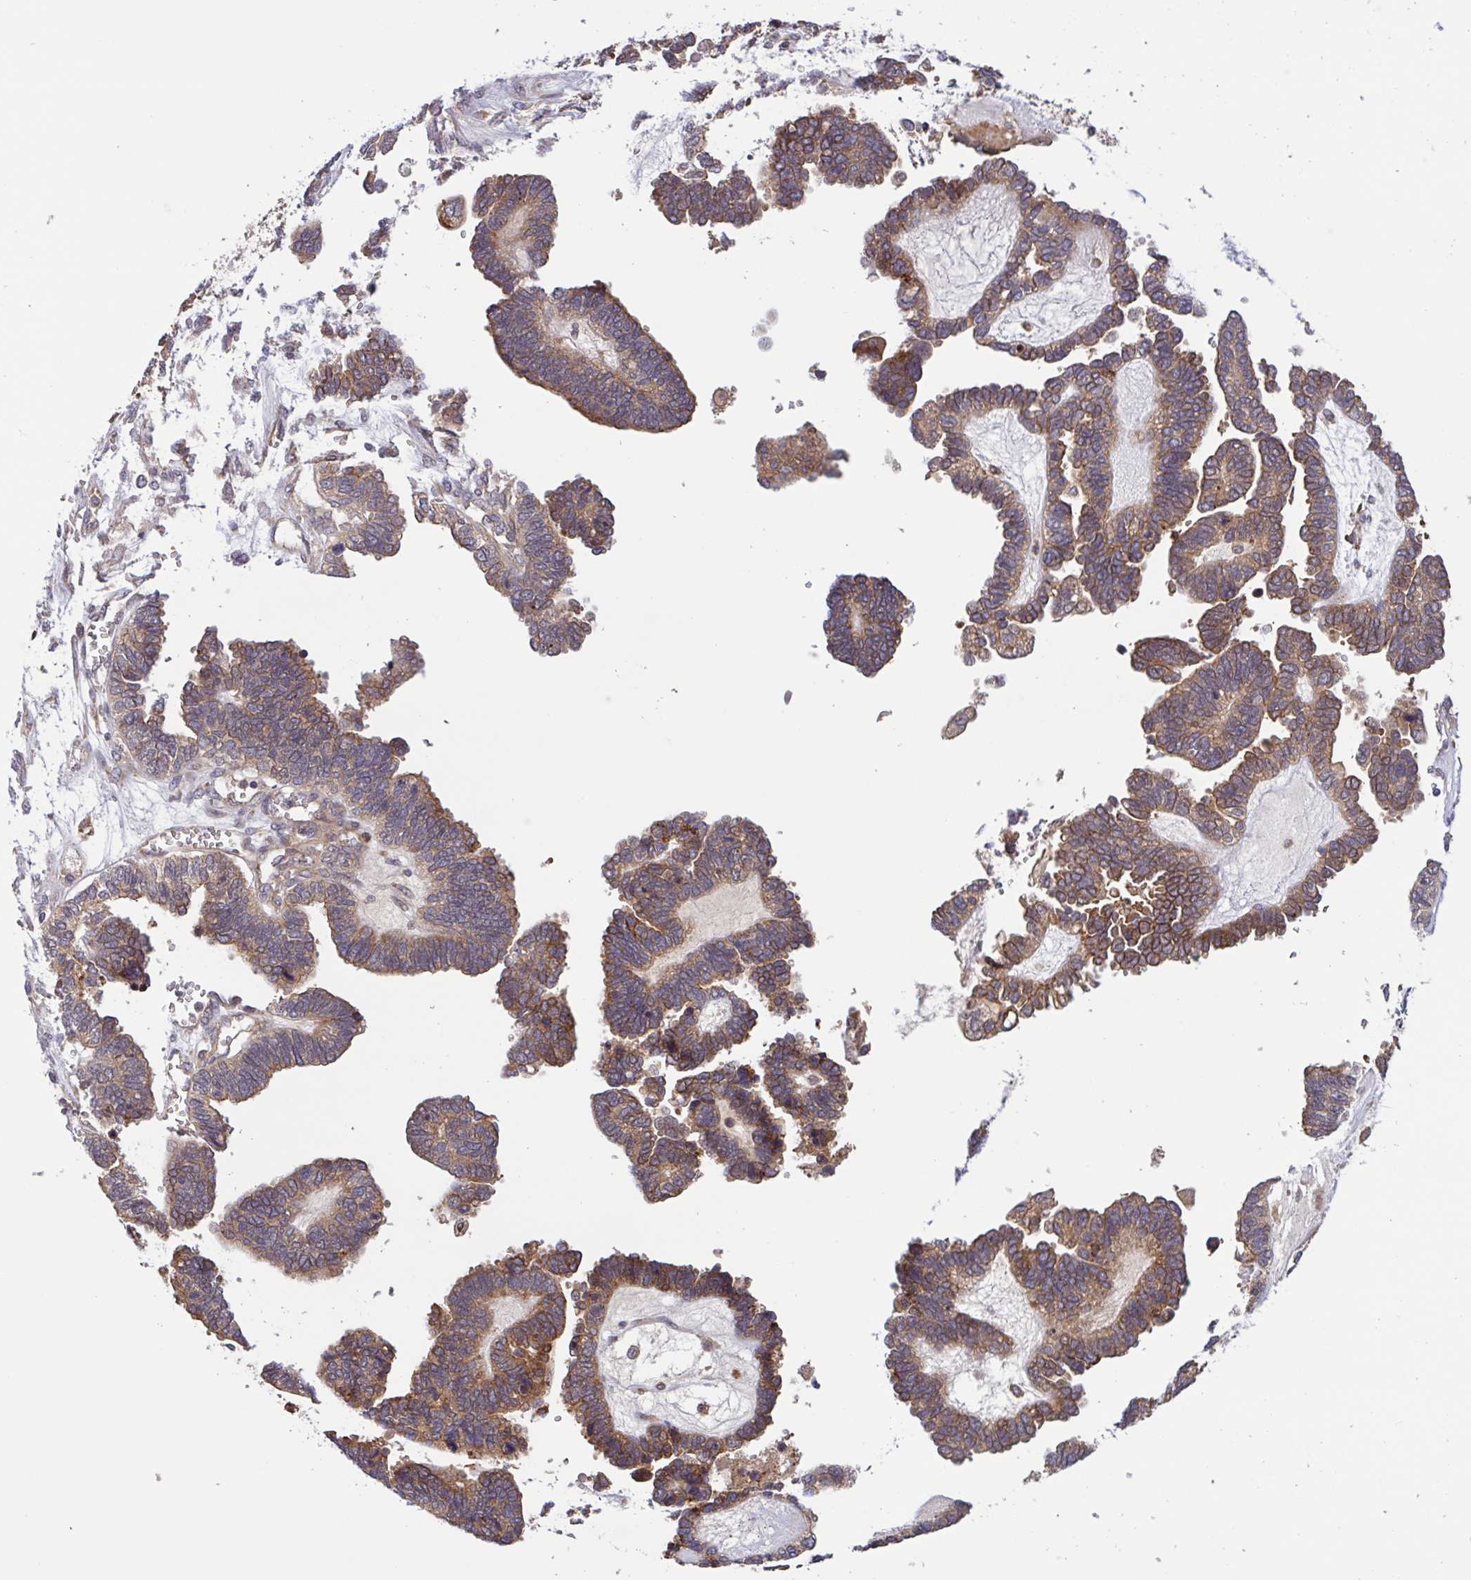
{"staining": {"intensity": "moderate", "quantity": ">75%", "location": "cytoplasmic/membranous"}, "tissue": "ovarian cancer", "cell_type": "Tumor cells", "image_type": "cancer", "snomed": [{"axis": "morphology", "description": "Cystadenocarcinoma, serous, NOS"}, {"axis": "topography", "description": "Ovary"}], "caption": "High-magnification brightfield microscopy of ovarian cancer stained with DAB (3,3'-diaminobenzidine) (brown) and counterstained with hematoxylin (blue). tumor cells exhibit moderate cytoplasmic/membranous staining is appreciated in about>75% of cells. The protein is stained brown, and the nuclei are stained in blue (DAB IHC with brightfield microscopy, high magnification).", "gene": "INTS10", "patient": {"sex": "female", "age": 51}}